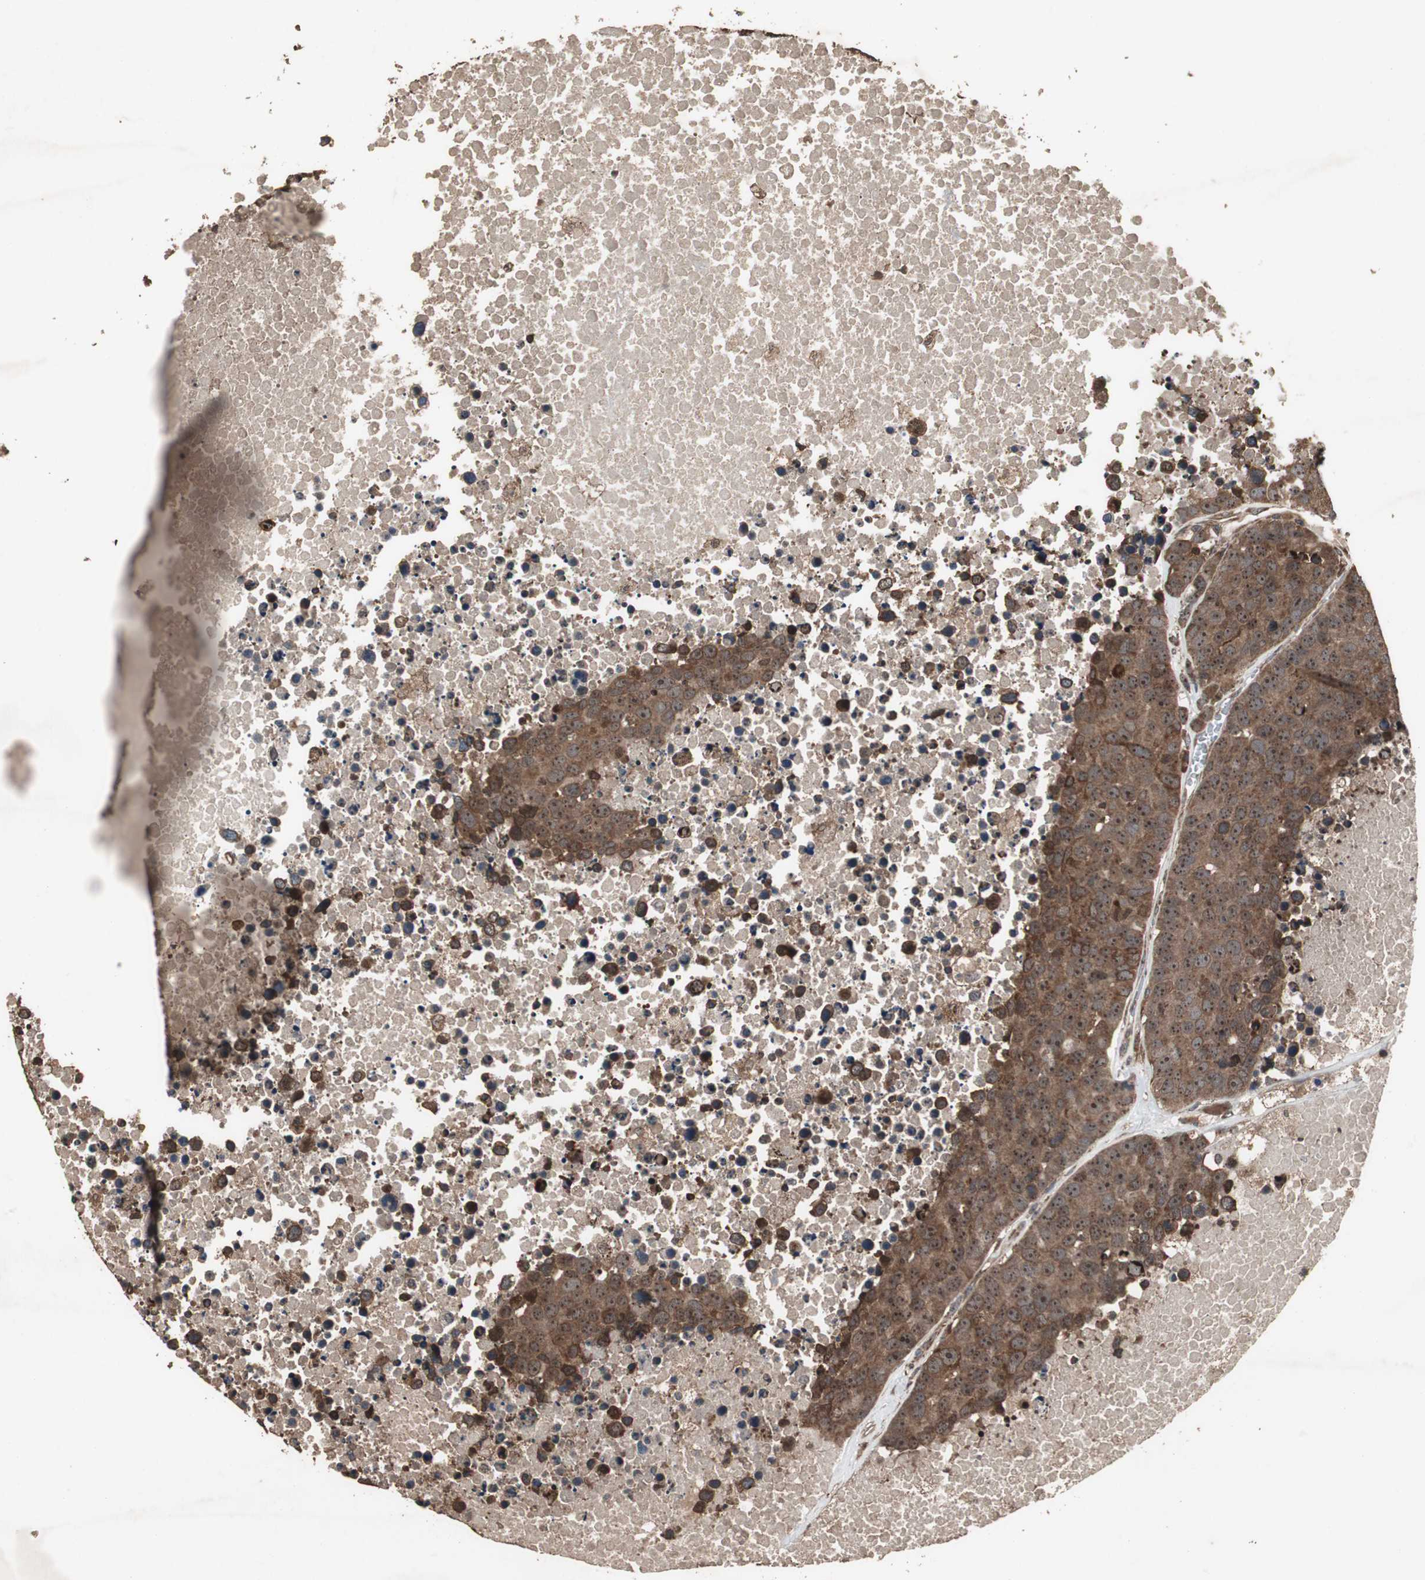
{"staining": {"intensity": "strong", "quantity": ">75%", "location": "cytoplasmic/membranous"}, "tissue": "carcinoid", "cell_type": "Tumor cells", "image_type": "cancer", "snomed": [{"axis": "morphology", "description": "Carcinoid, malignant, NOS"}, {"axis": "topography", "description": "Lung"}], "caption": "This is a micrograph of IHC staining of malignant carcinoid, which shows strong expression in the cytoplasmic/membranous of tumor cells.", "gene": "LAMTOR5", "patient": {"sex": "male", "age": 60}}